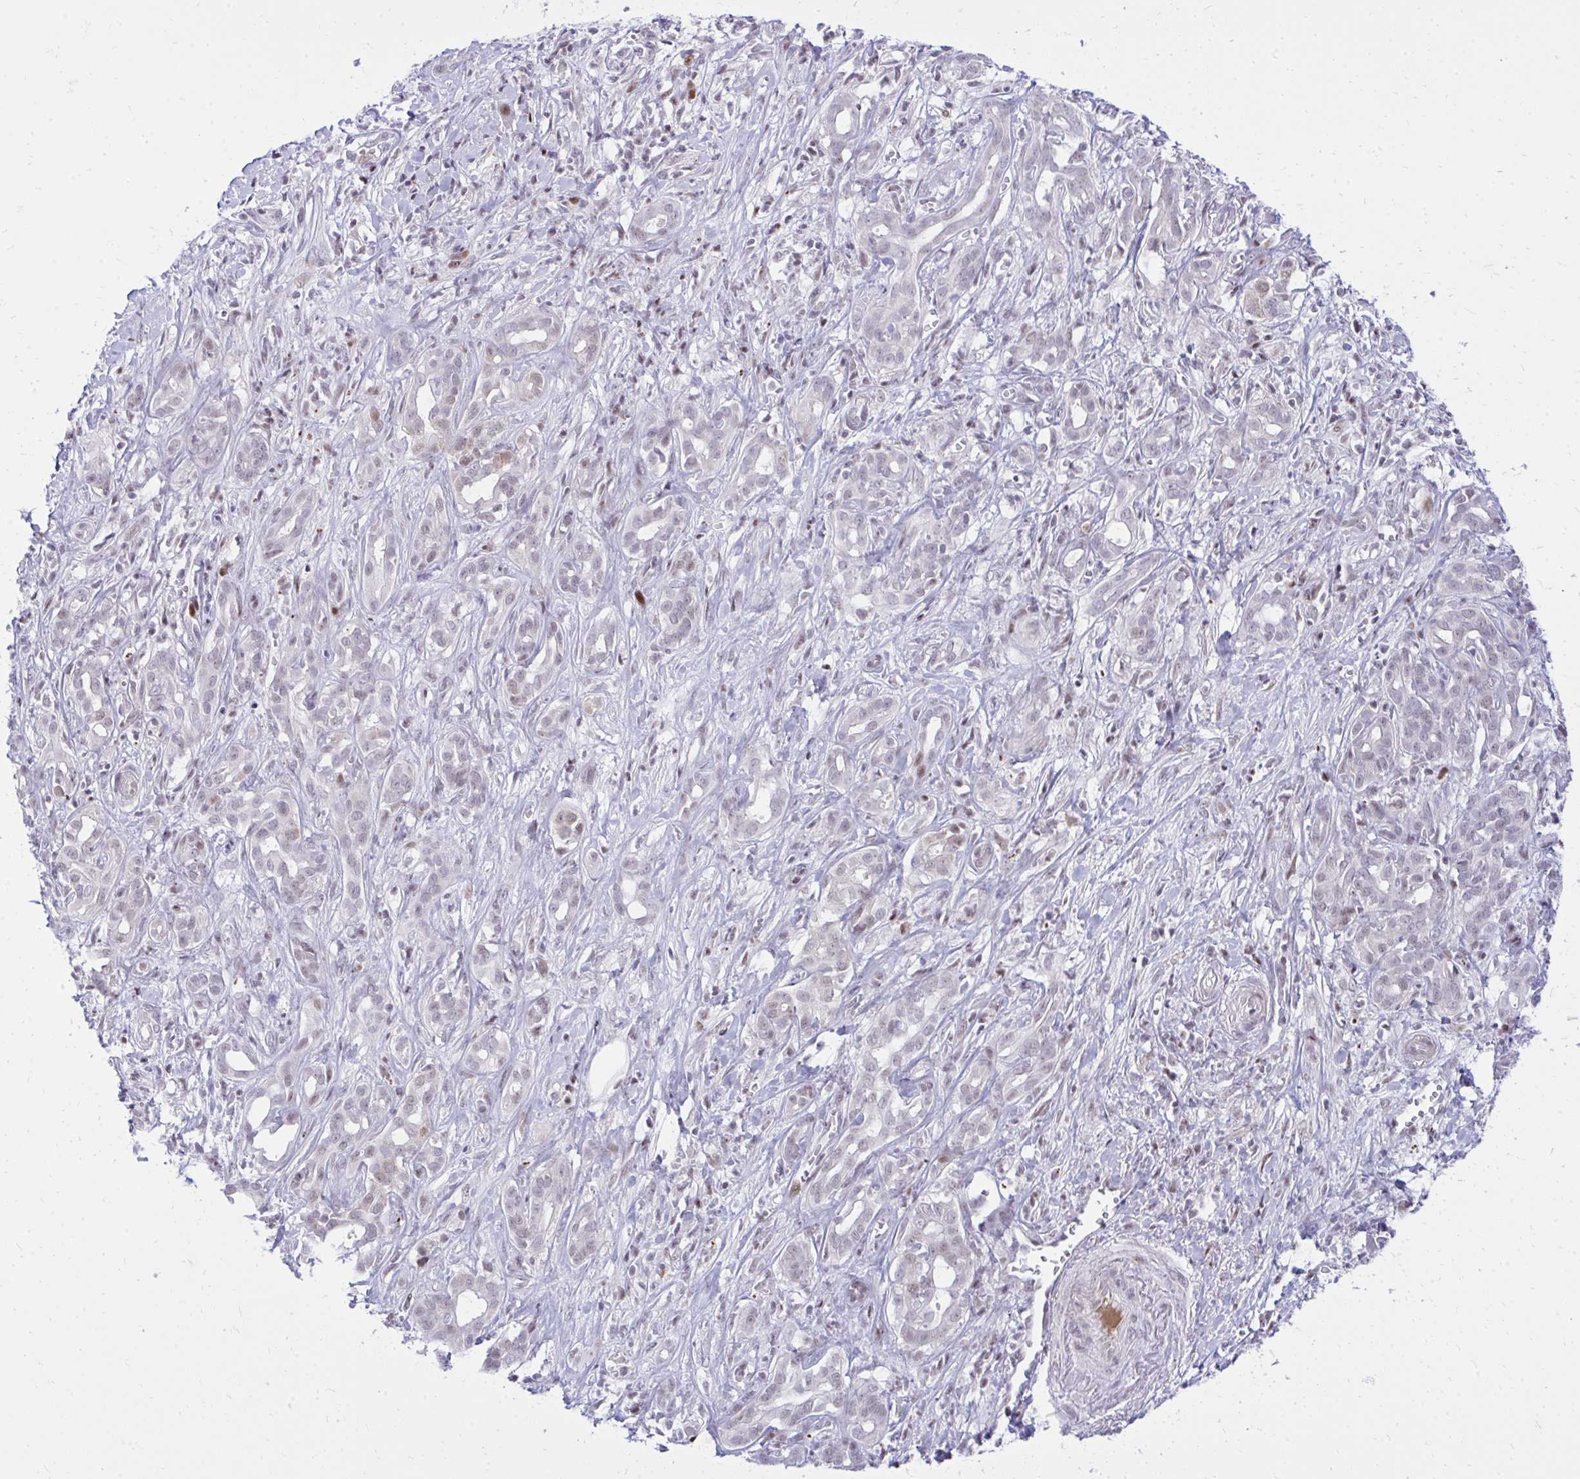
{"staining": {"intensity": "negative", "quantity": "none", "location": "none"}, "tissue": "pancreatic cancer", "cell_type": "Tumor cells", "image_type": "cancer", "snomed": [{"axis": "morphology", "description": "Adenocarcinoma, NOS"}, {"axis": "topography", "description": "Pancreas"}], "caption": "Tumor cells are negative for protein expression in human pancreatic cancer (adenocarcinoma). (DAB immunohistochemistry (IHC) with hematoxylin counter stain).", "gene": "C14orf39", "patient": {"sex": "male", "age": 61}}